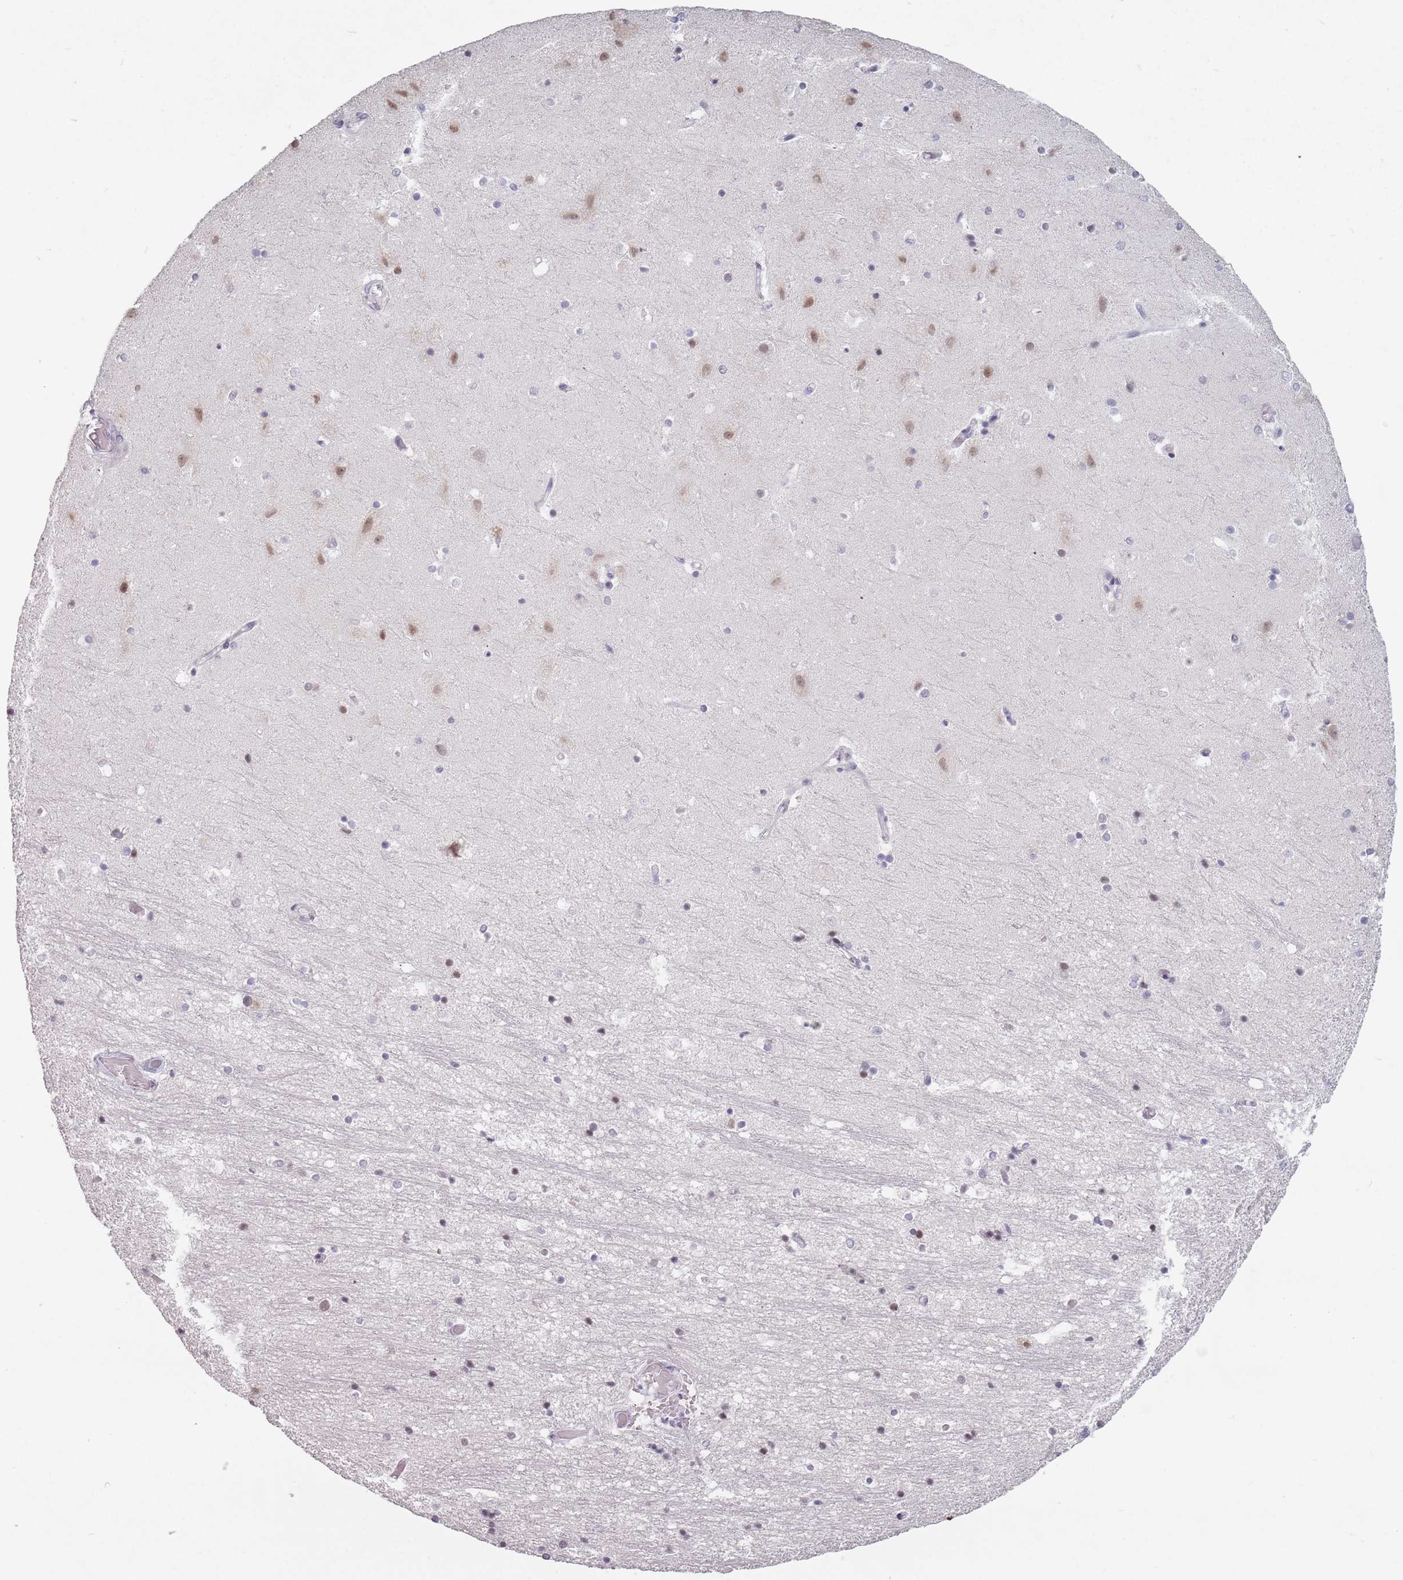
{"staining": {"intensity": "weak", "quantity": "<25%", "location": "nuclear"}, "tissue": "hippocampus", "cell_type": "Glial cells", "image_type": "normal", "snomed": [{"axis": "morphology", "description": "Normal tissue, NOS"}, {"axis": "topography", "description": "Hippocampus"}], "caption": "High magnification brightfield microscopy of benign hippocampus stained with DAB (brown) and counterstained with hematoxylin (blue): glial cells show no significant staining. Brightfield microscopy of immunohistochemistry (IHC) stained with DAB (3,3'-diaminobenzidine) (brown) and hematoxylin (blue), captured at high magnification.", "gene": "PTCHD1", "patient": {"sex": "female", "age": 52}}